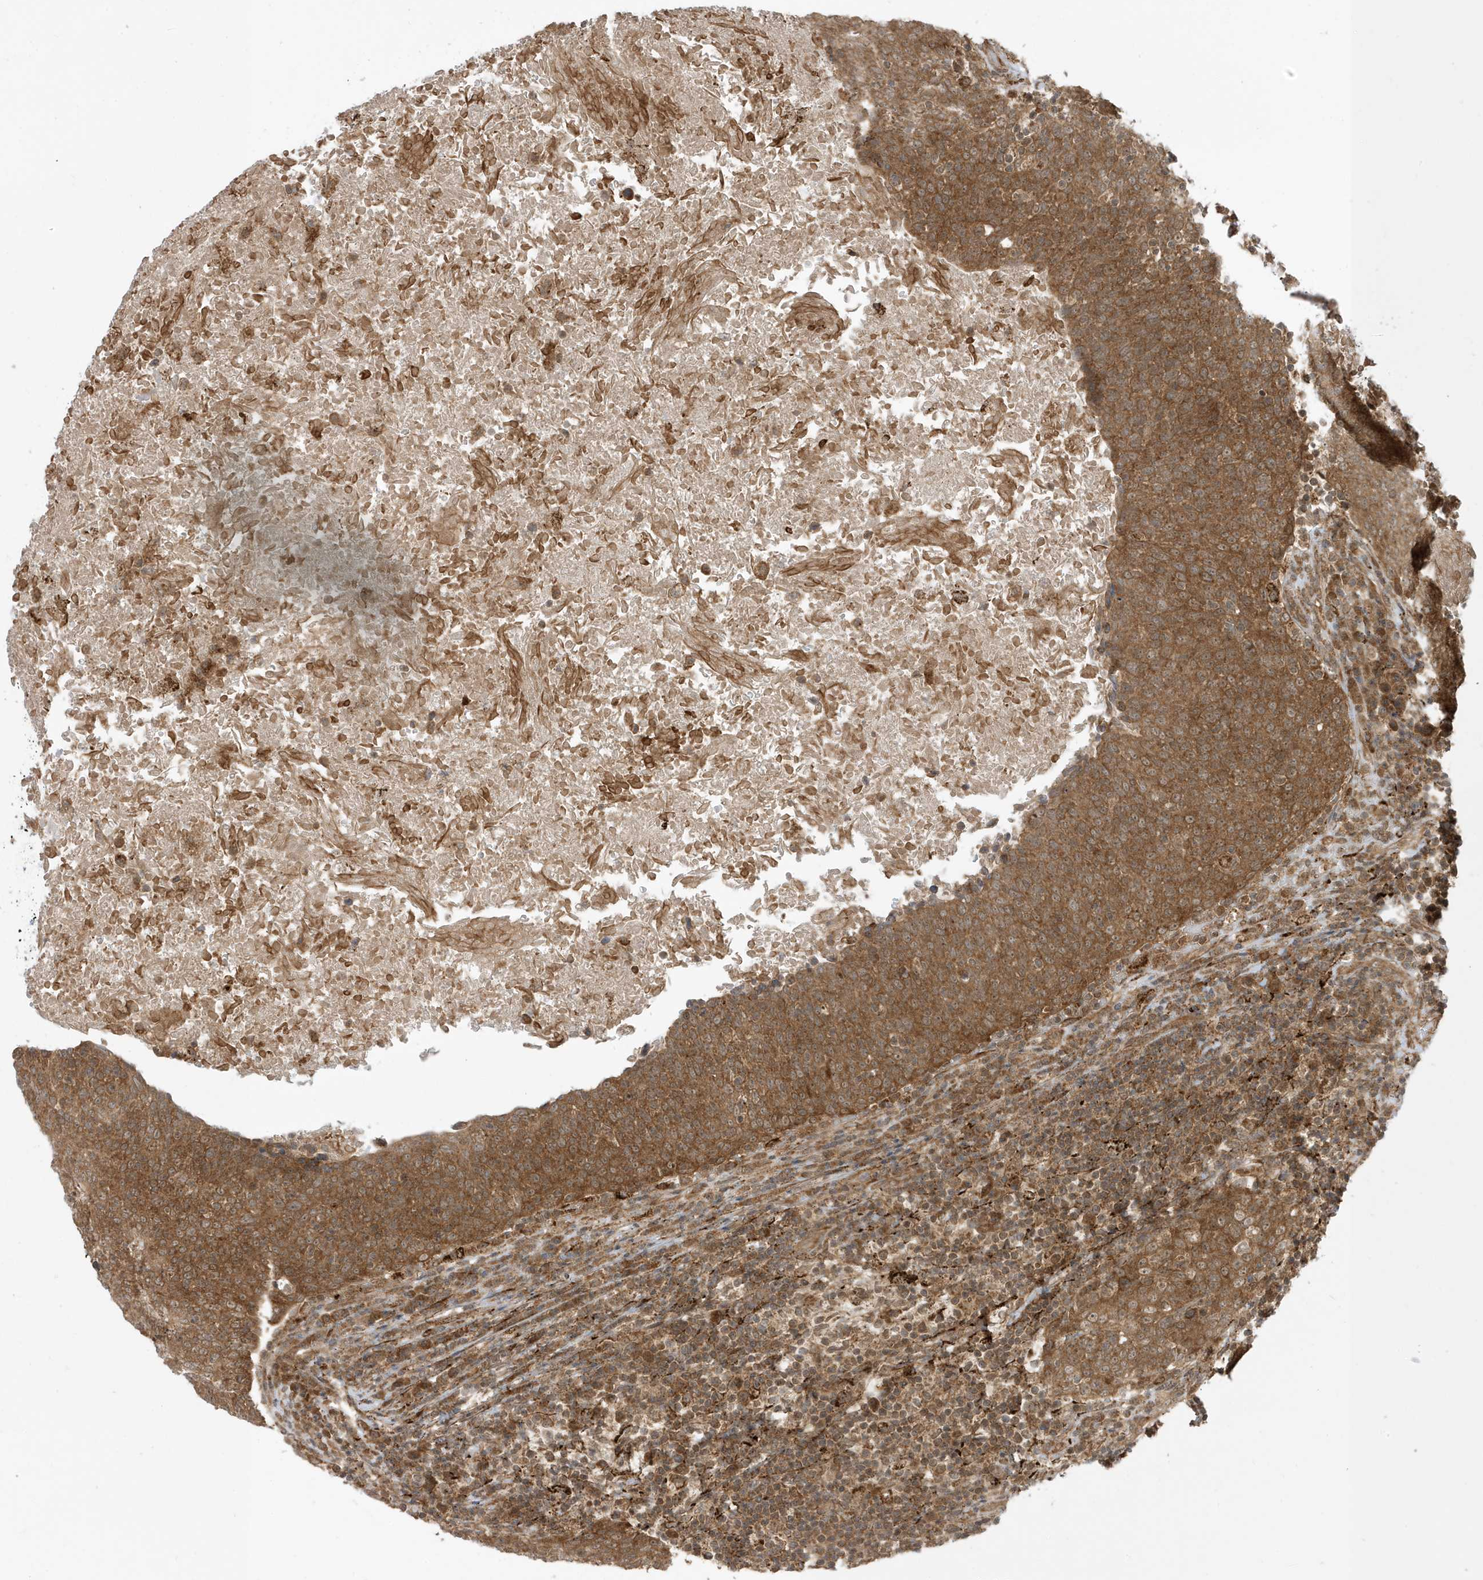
{"staining": {"intensity": "strong", "quantity": ">75%", "location": "cytoplasmic/membranous"}, "tissue": "head and neck cancer", "cell_type": "Tumor cells", "image_type": "cancer", "snomed": [{"axis": "morphology", "description": "Squamous cell carcinoma, NOS"}, {"axis": "morphology", "description": "Squamous cell carcinoma, metastatic, NOS"}, {"axis": "topography", "description": "Lymph node"}, {"axis": "topography", "description": "Head-Neck"}], "caption": "Human head and neck cancer (squamous cell carcinoma) stained with a protein marker shows strong staining in tumor cells.", "gene": "DHX36", "patient": {"sex": "male", "age": 62}}